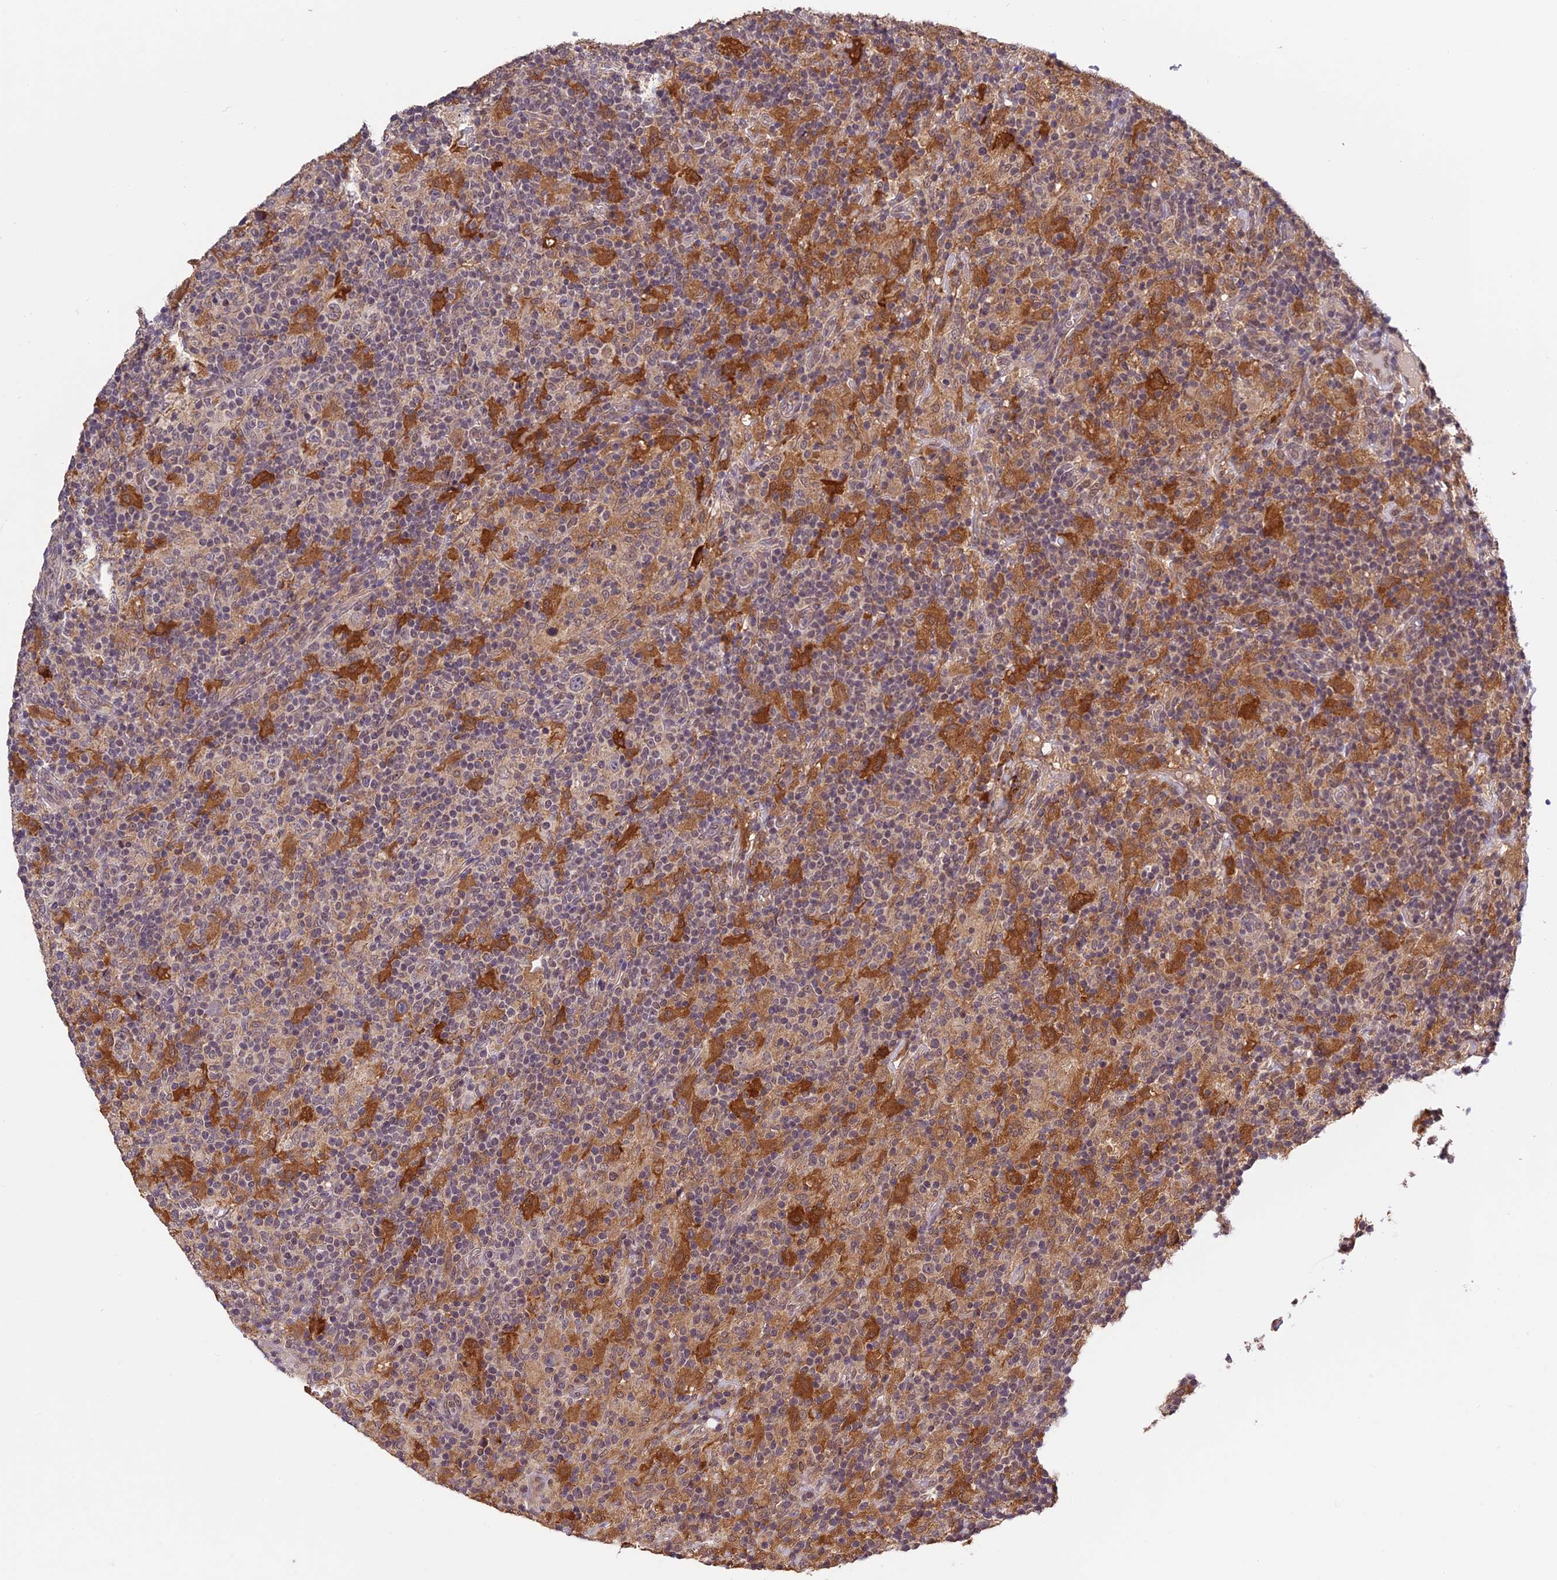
{"staining": {"intensity": "weak", "quantity": "<25%", "location": "cytoplasmic/membranous"}, "tissue": "lymphoma", "cell_type": "Tumor cells", "image_type": "cancer", "snomed": [{"axis": "morphology", "description": "Hodgkin's disease, NOS"}, {"axis": "topography", "description": "Lymph node"}], "caption": "An immunohistochemistry (IHC) micrograph of Hodgkin's disease is shown. There is no staining in tumor cells of Hodgkin's disease.", "gene": "MNS1", "patient": {"sex": "male", "age": 70}}